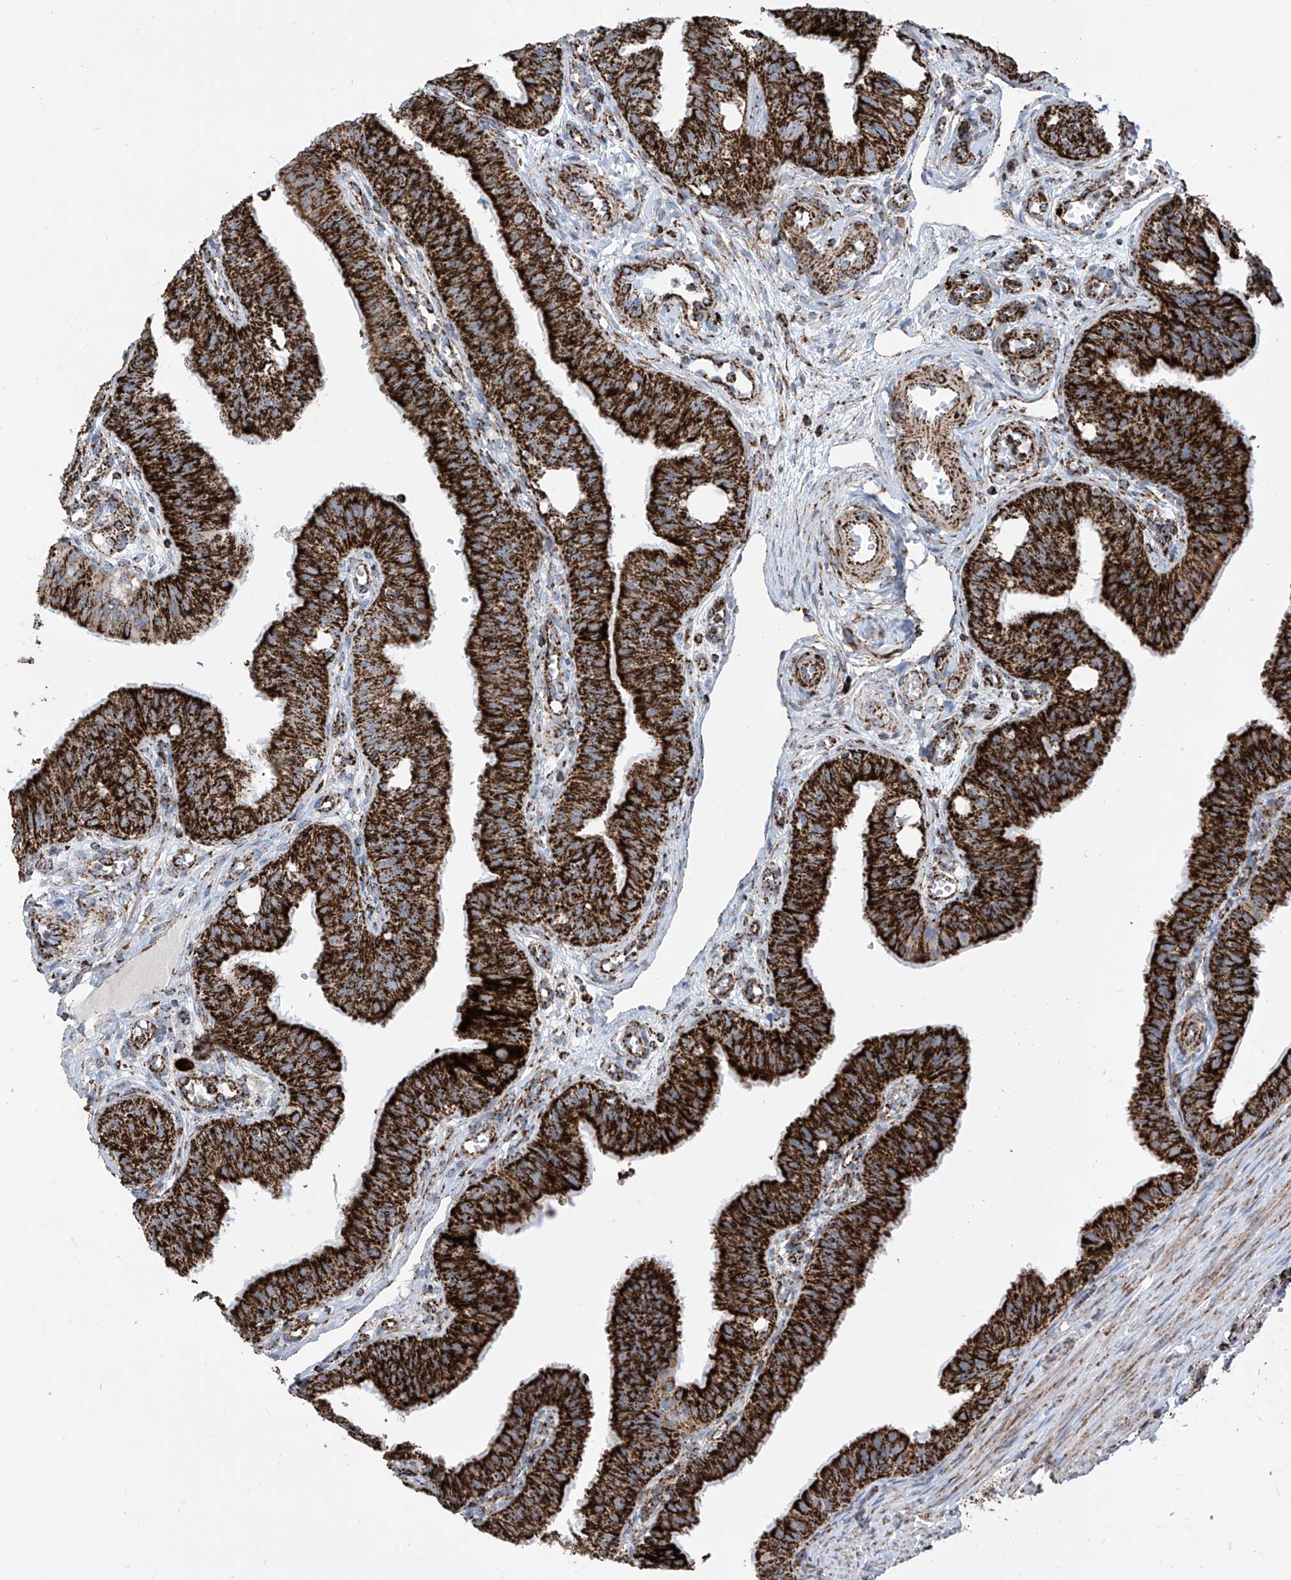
{"staining": {"intensity": "strong", "quantity": ">75%", "location": "cytoplasmic/membranous"}, "tissue": "fallopian tube", "cell_type": "Glandular cells", "image_type": "normal", "snomed": [{"axis": "morphology", "description": "Normal tissue, NOS"}, {"axis": "topography", "description": "Fallopian tube"}, {"axis": "topography", "description": "Ovary"}], "caption": "Strong cytoplasmic/membranous protein expression is identified in approximately >75% of glandular cells in fallopian tube.", "gene": "COX5B", "patient": {"sex": "female", "age": 42}}